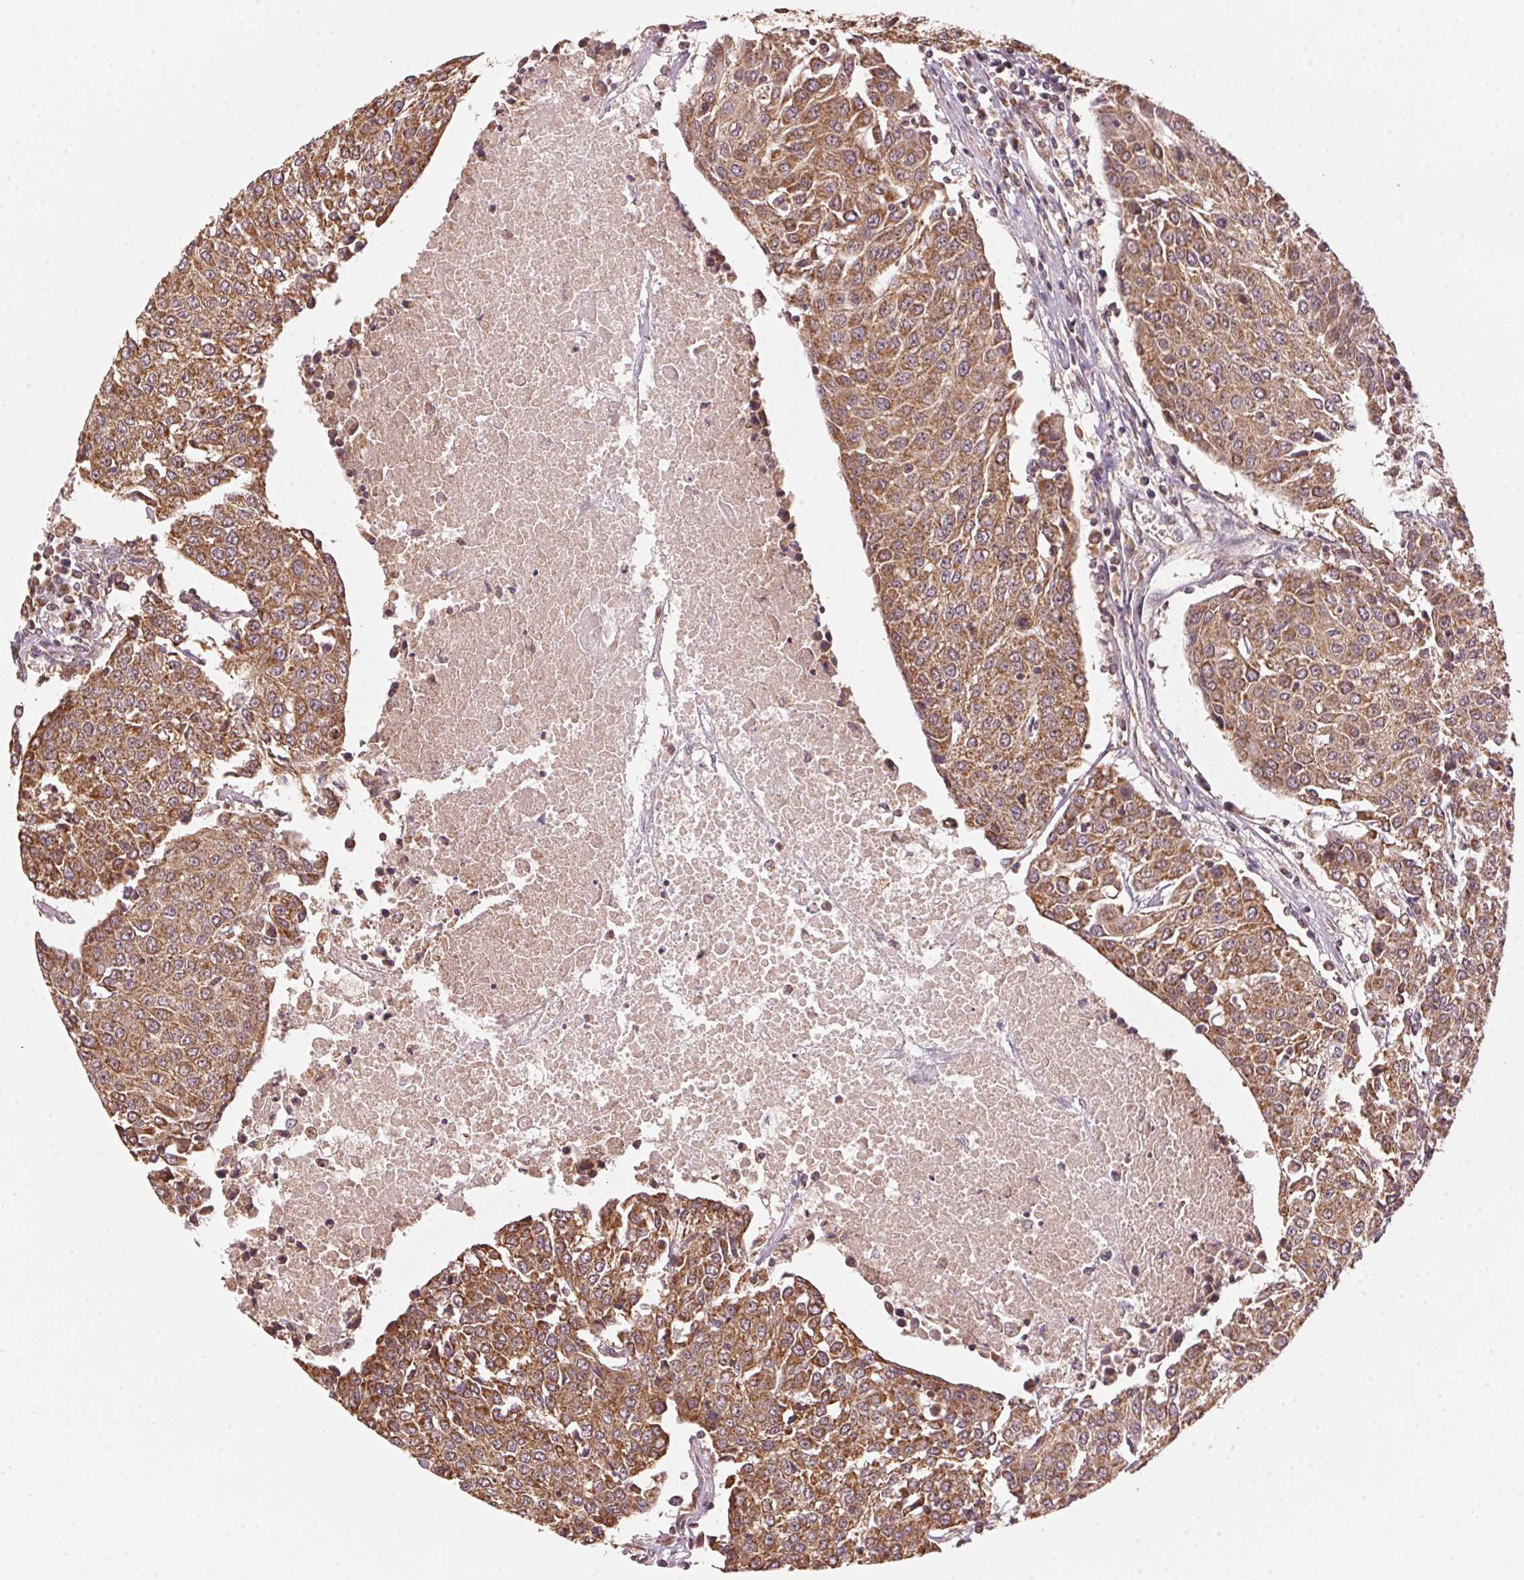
{"staining": {"intensity": "moderate", "quantity": ">75%", "location": "cytoplasmic/membranous"}, "tissue": "urothelial cancer", "cell_type": "Tumor cells", "image_type": "cancer", "snomed": [{"axis": "morphology", "description": "Urothelial carcinoma, High grade"}, {"axis": "topography", "description": "Urinary bladder"}], "caption": "IHC micrograph of human high-grade urothelial carcinoma stained for a protein (brown), which shows medium levels of moderate cytoplasmic/membranous positivity in about >75% of tumor cells.", "gene": "ARHGAP6", "patient": {"sex": "female", "age": 85}}